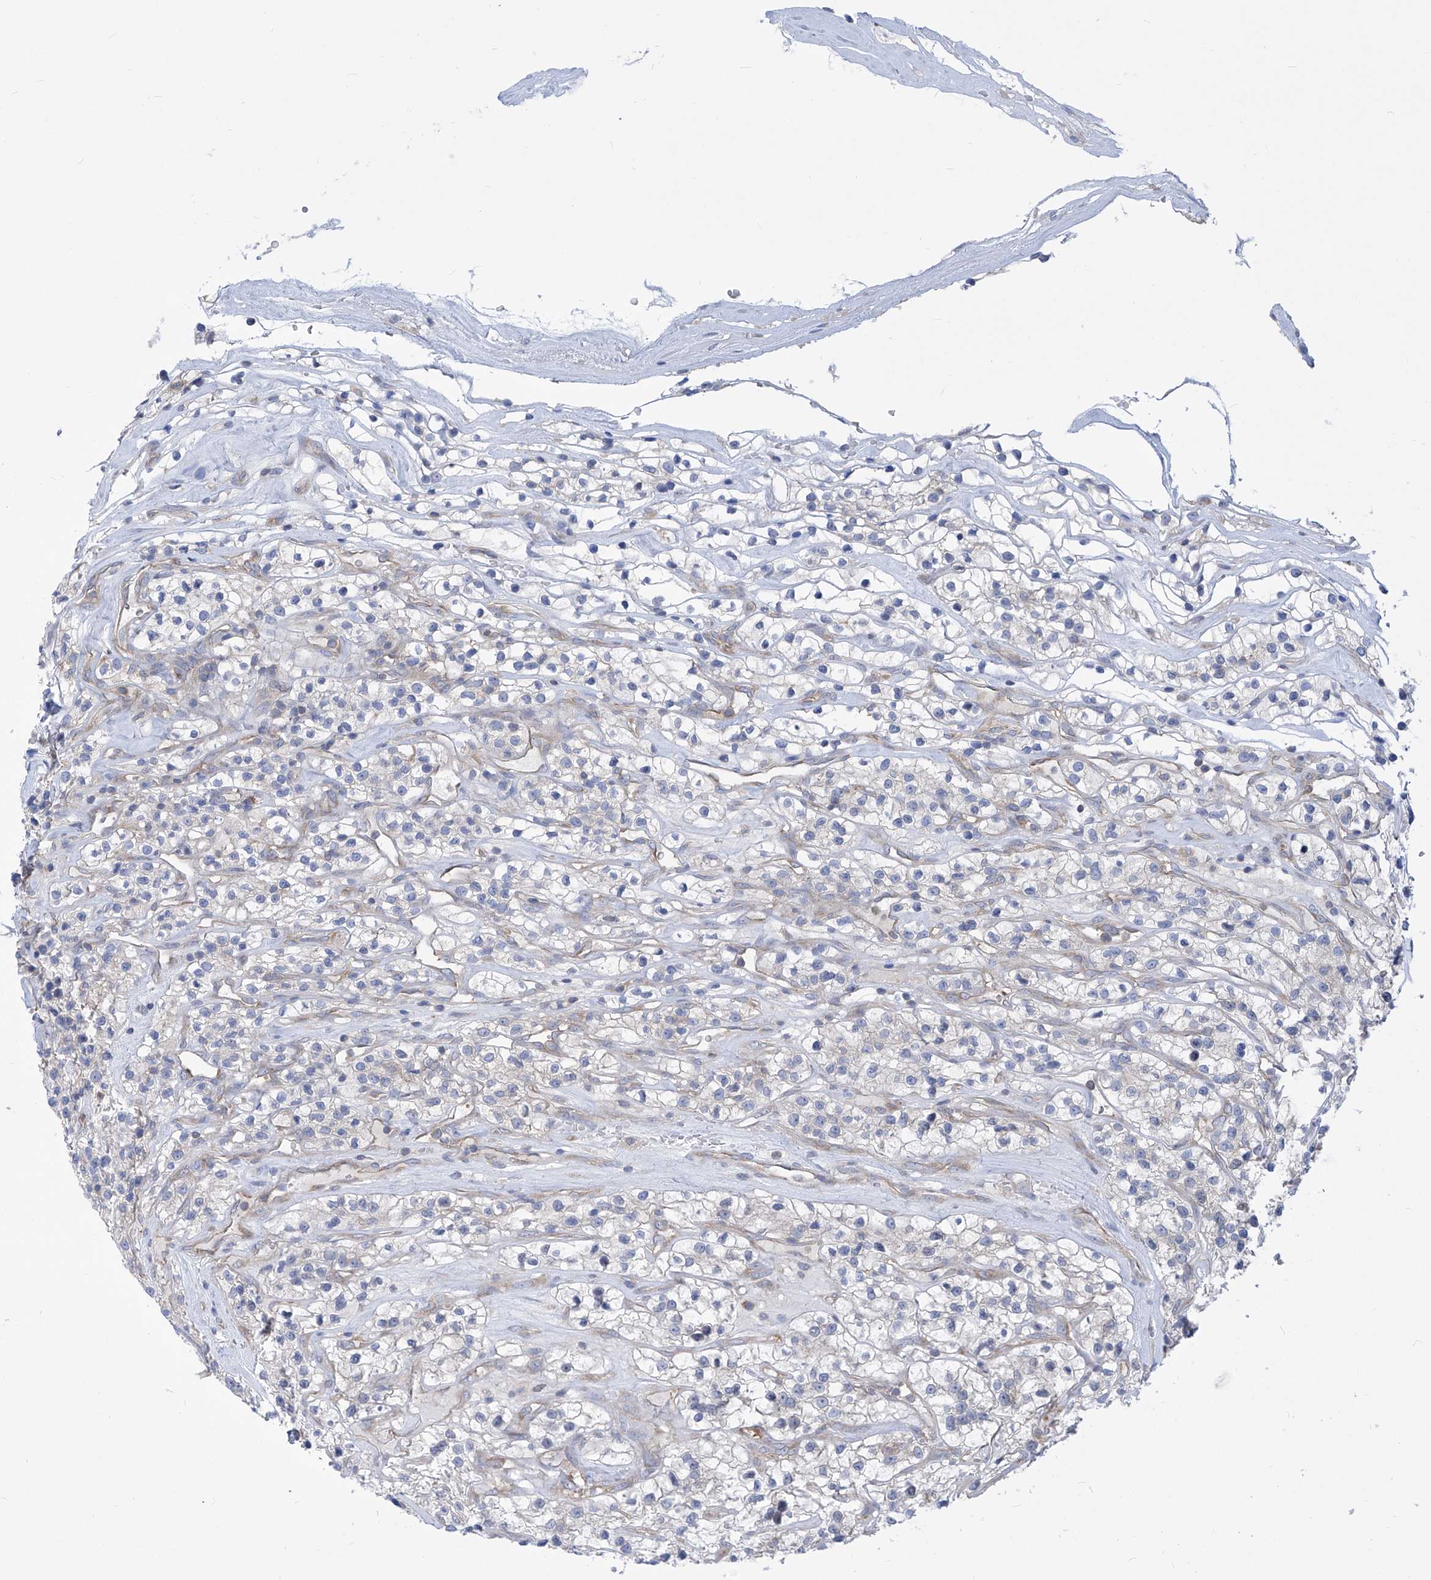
{"staining": {"intensity": "negative", "quantity": "none", "location": "none"}, "tissue": "renal cancer", "cell_type": "Tumor cells", "image_type": "cancer", "snomed": [{"axis": "morphology", "description": "Adenocarcinoma, NOS"}, {"axis": "topography", "description": "Kidney"}], "caption": "Immunohistochemical staining of human renal cancer (adenocarcinoma) demonstrates no significant staining in tumor cells.", "gene": "EIF3M", "patient": {"sex": "female", "age": 57}}